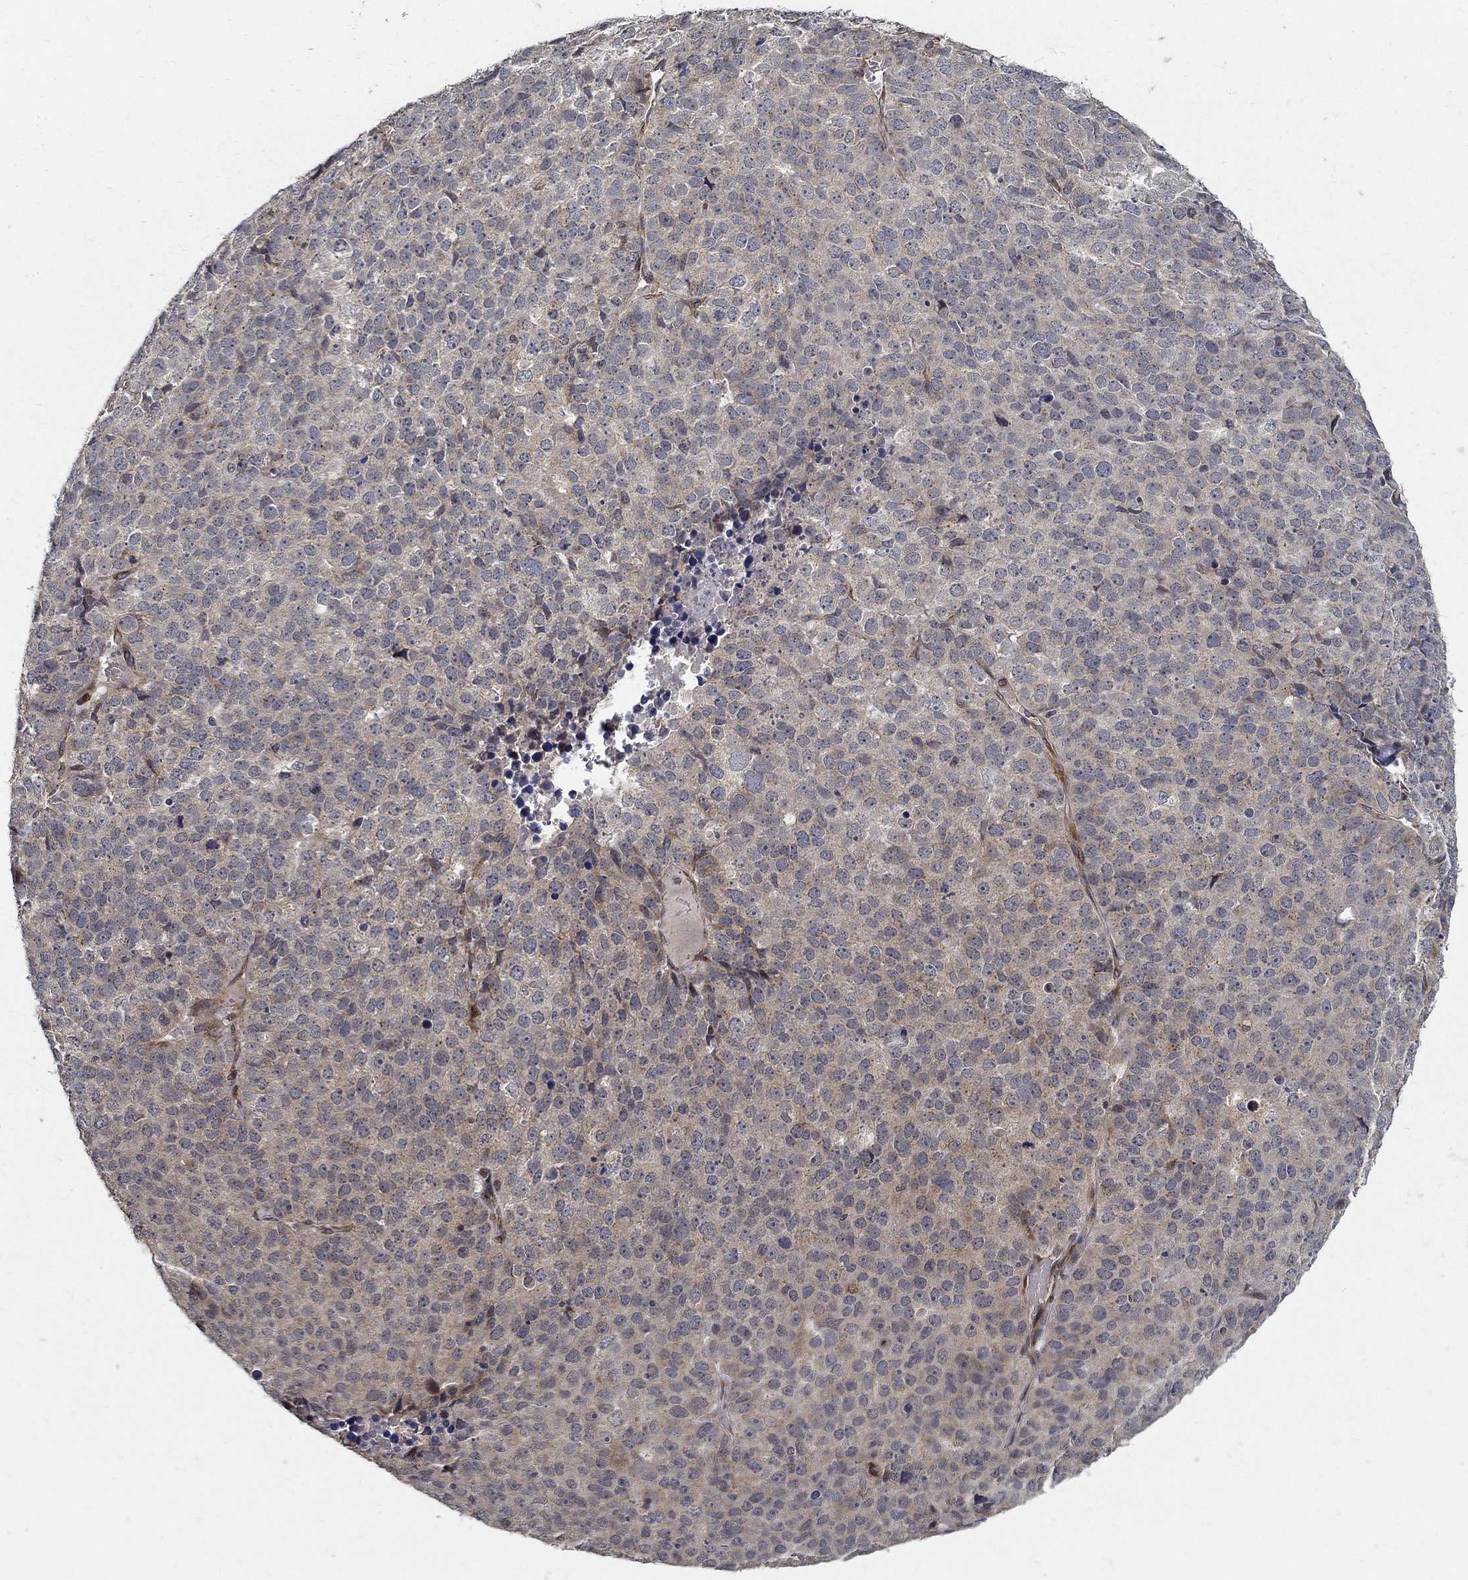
{"staining": {"intensity": "moderate", "quantity": "<25%", "location": "cytoplasmic/membranous"}, "tissue": "stomach cancer", "cell_type": "Tumor cells", "image_type": "cancer", "snomed": [{"axis": "morphology", "description": "Adenocarcinoma, NOS"}, {"axis": "topography", "description": "Stomach"}], "caption": "Brown immunohistochemical staining in human stomach adenocarcinoma demonstrates moderate cytoplasmic/membranous expression in about <25% of tumor cells.", "gene": "ZNF594", "patient": {"sex": "male", "age": 69}}